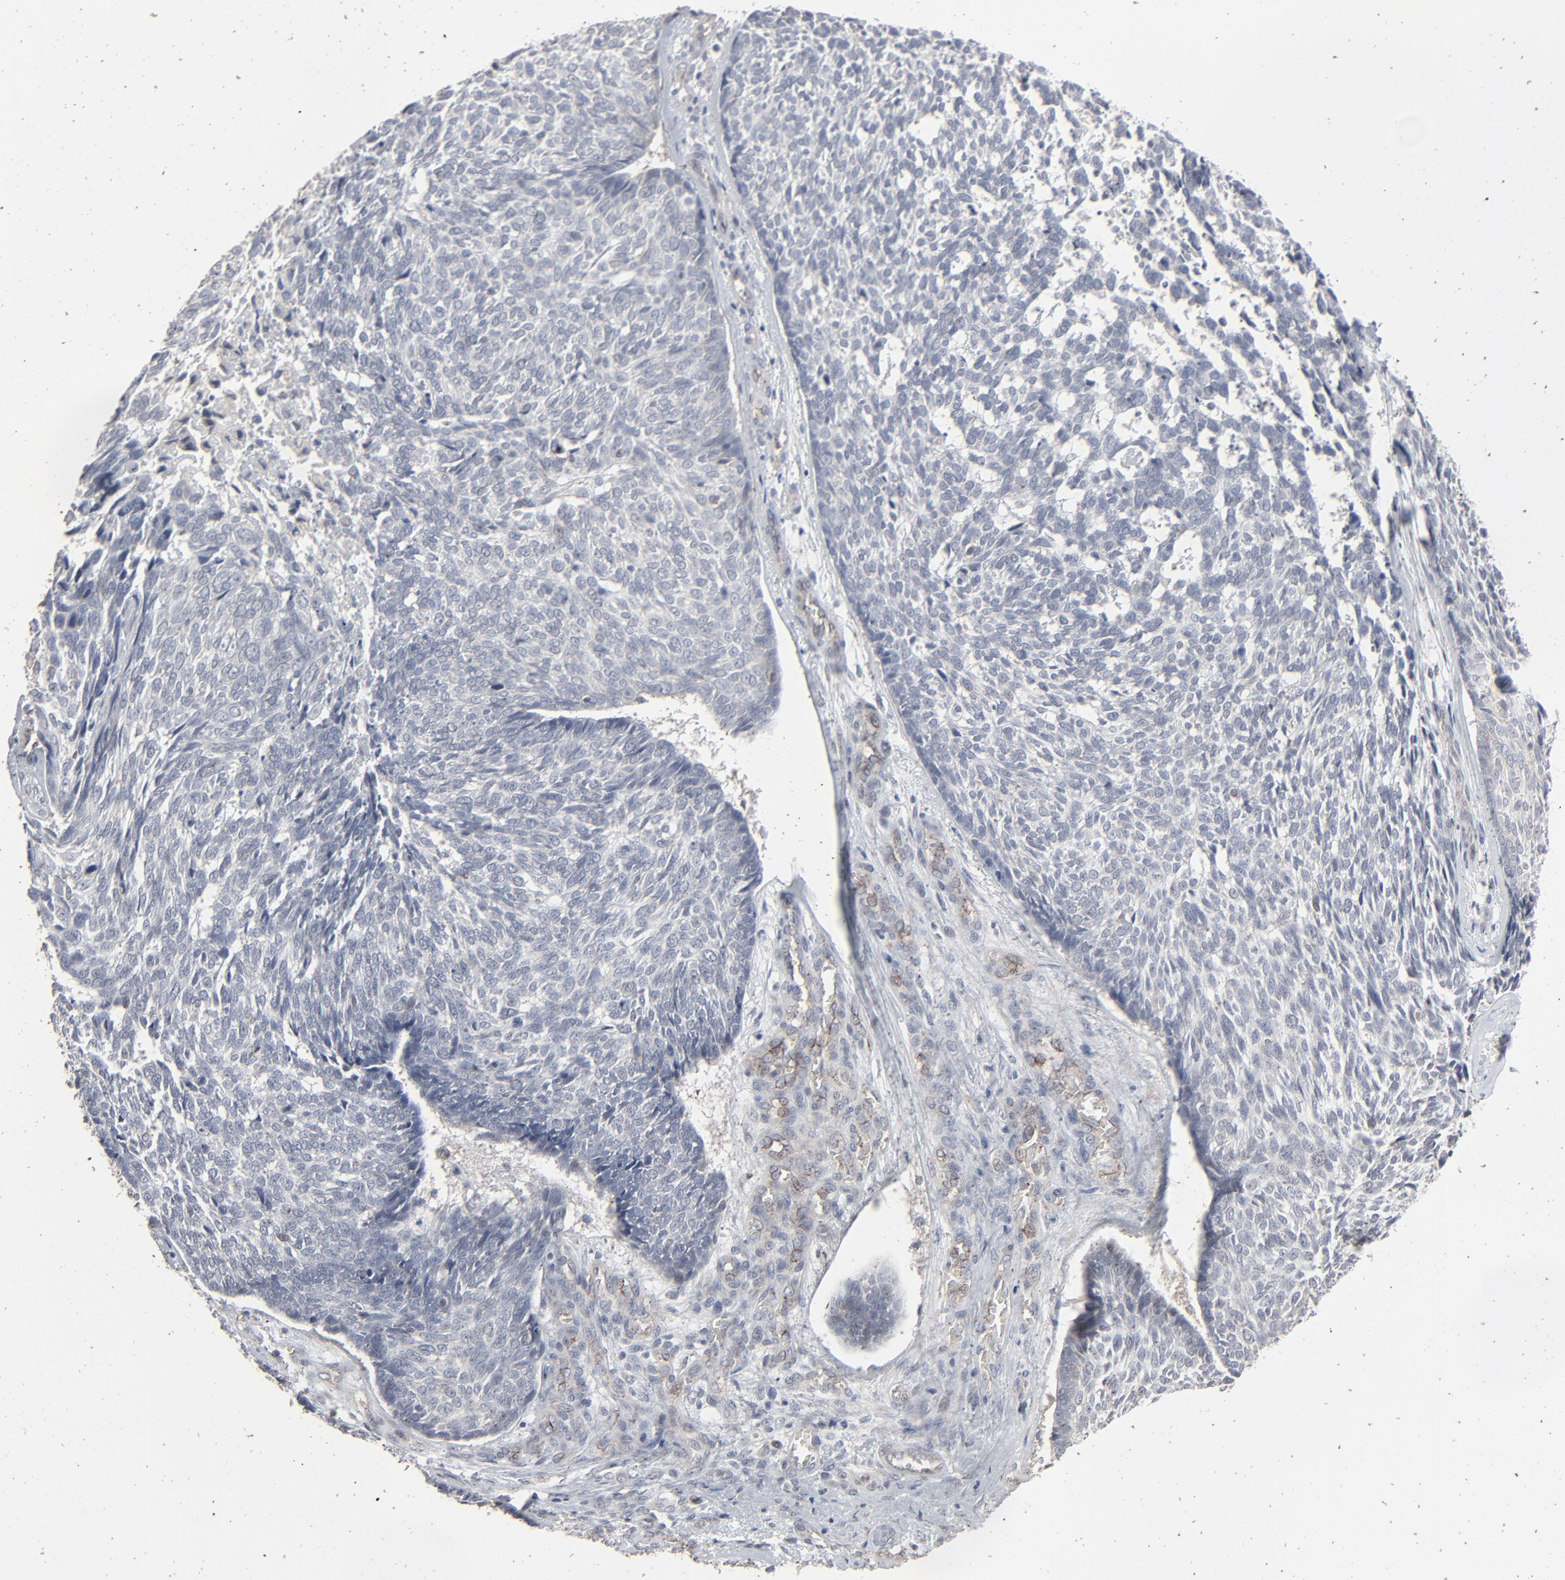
{"staining": {"intensity": "negative", "quantity": "none", "location": "none"}, "tissue": "skin cancer", "cell_type": "Tumor cells", "image_type": "cancer", "snomed": [{"axis": "morphology", "description": "Basal cell carcinoma"}, {"axis": "topography", "description": "Skin"}], "caption": "This is an immunohistochemistry histopathology image of skin cancer. There is no positivity in tumor cells.", "gene": "JAM3", "patient": {"sex": "male", "age": 72}}